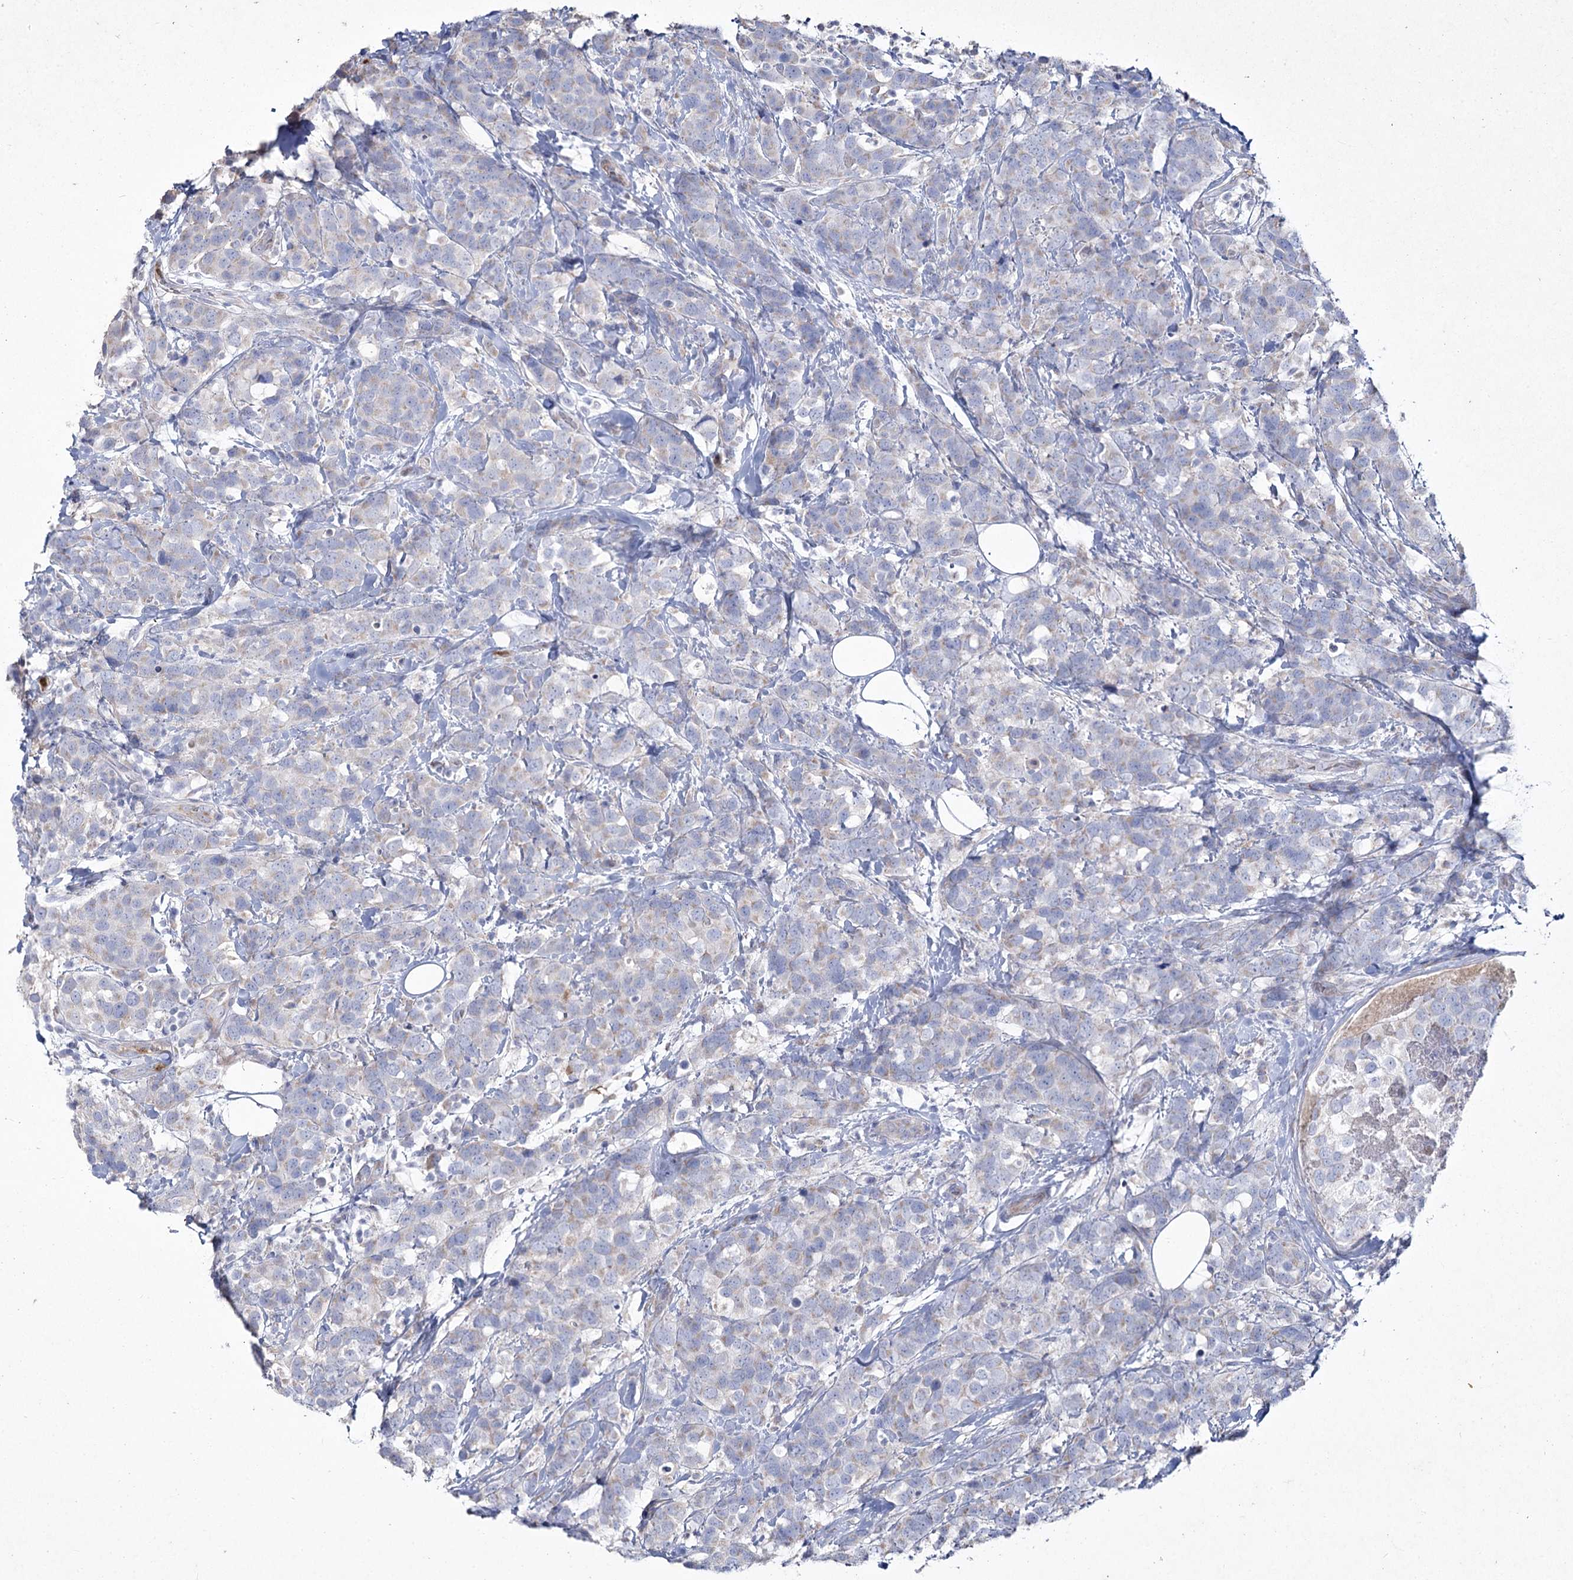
{"staining": {"intensity": "negative", "quantity": "none", "location": "none"}, "tissue": "breast cancer", "cell_type": "Tumor cells", "image_type": "cancer", "snomed": [{"axis": "morphology", "description": "Lobular carcinoma"}, {"axis": "topography", "description": "Breast"}], "caption": "Immunohistochemical staining of human breast cancer exhibits no significant positivity in tumor cells.", "gene": "NIPAL4", "patient": {"sex": "female", "age": 59}}